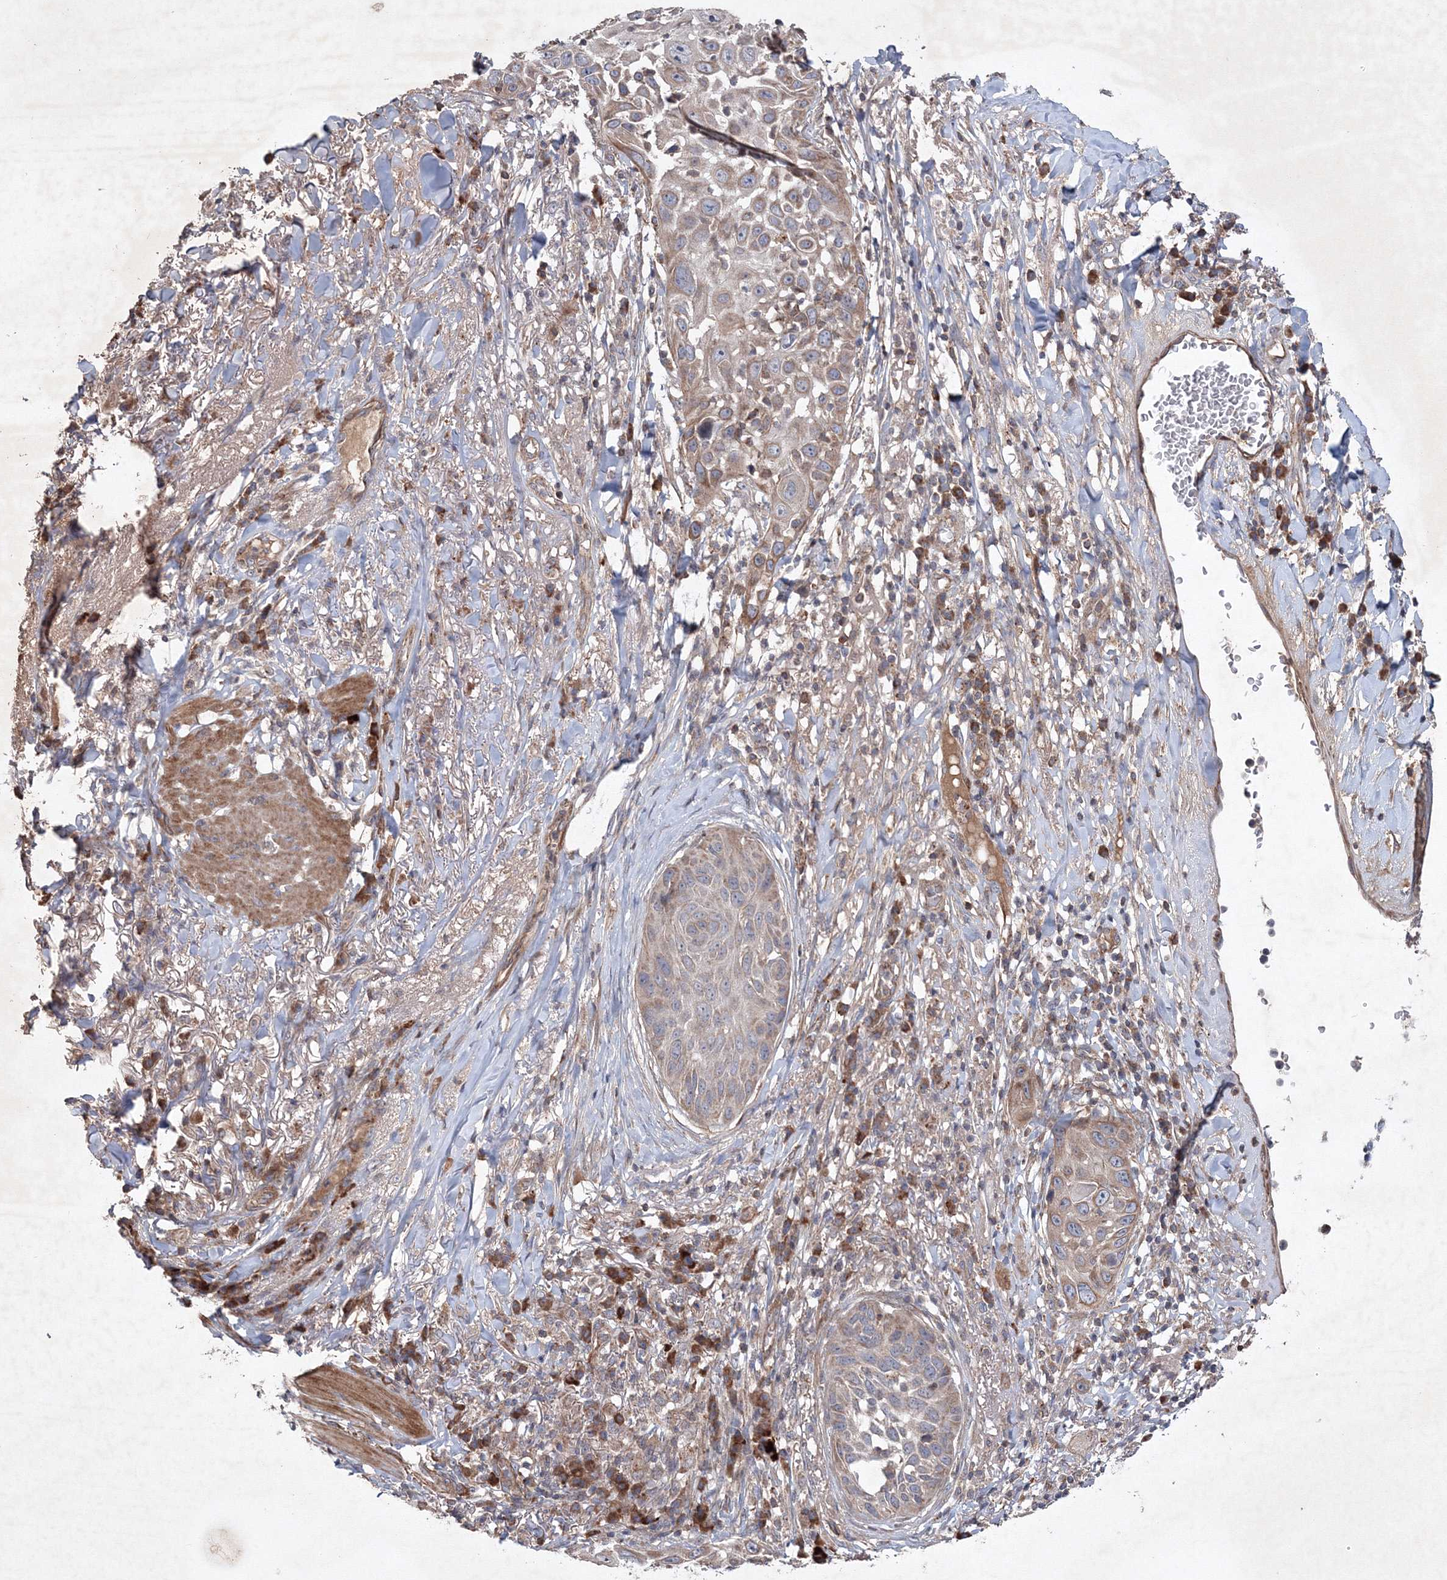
{"staining": {"intensity": "weak", "quantity": ">75%", "location": "cytoplasmic/membranous"}, "tissue": "skin cancer", "cell_type": "Tumor cells", "image_type": "cancer", "snomed": [{"axis": "morphology", "description": "Squamous cell carcinoma, NOS"}, {"axis": "topography", "description": "Skin"}], "caption": "Protein staining exhibits weak cytoplasmic/membranous positivity in about >75% of tumor cells in squamous cell carcinoma (skin).", "gene": "NOA1", "patient": {"sex": "female", "age": 44}}